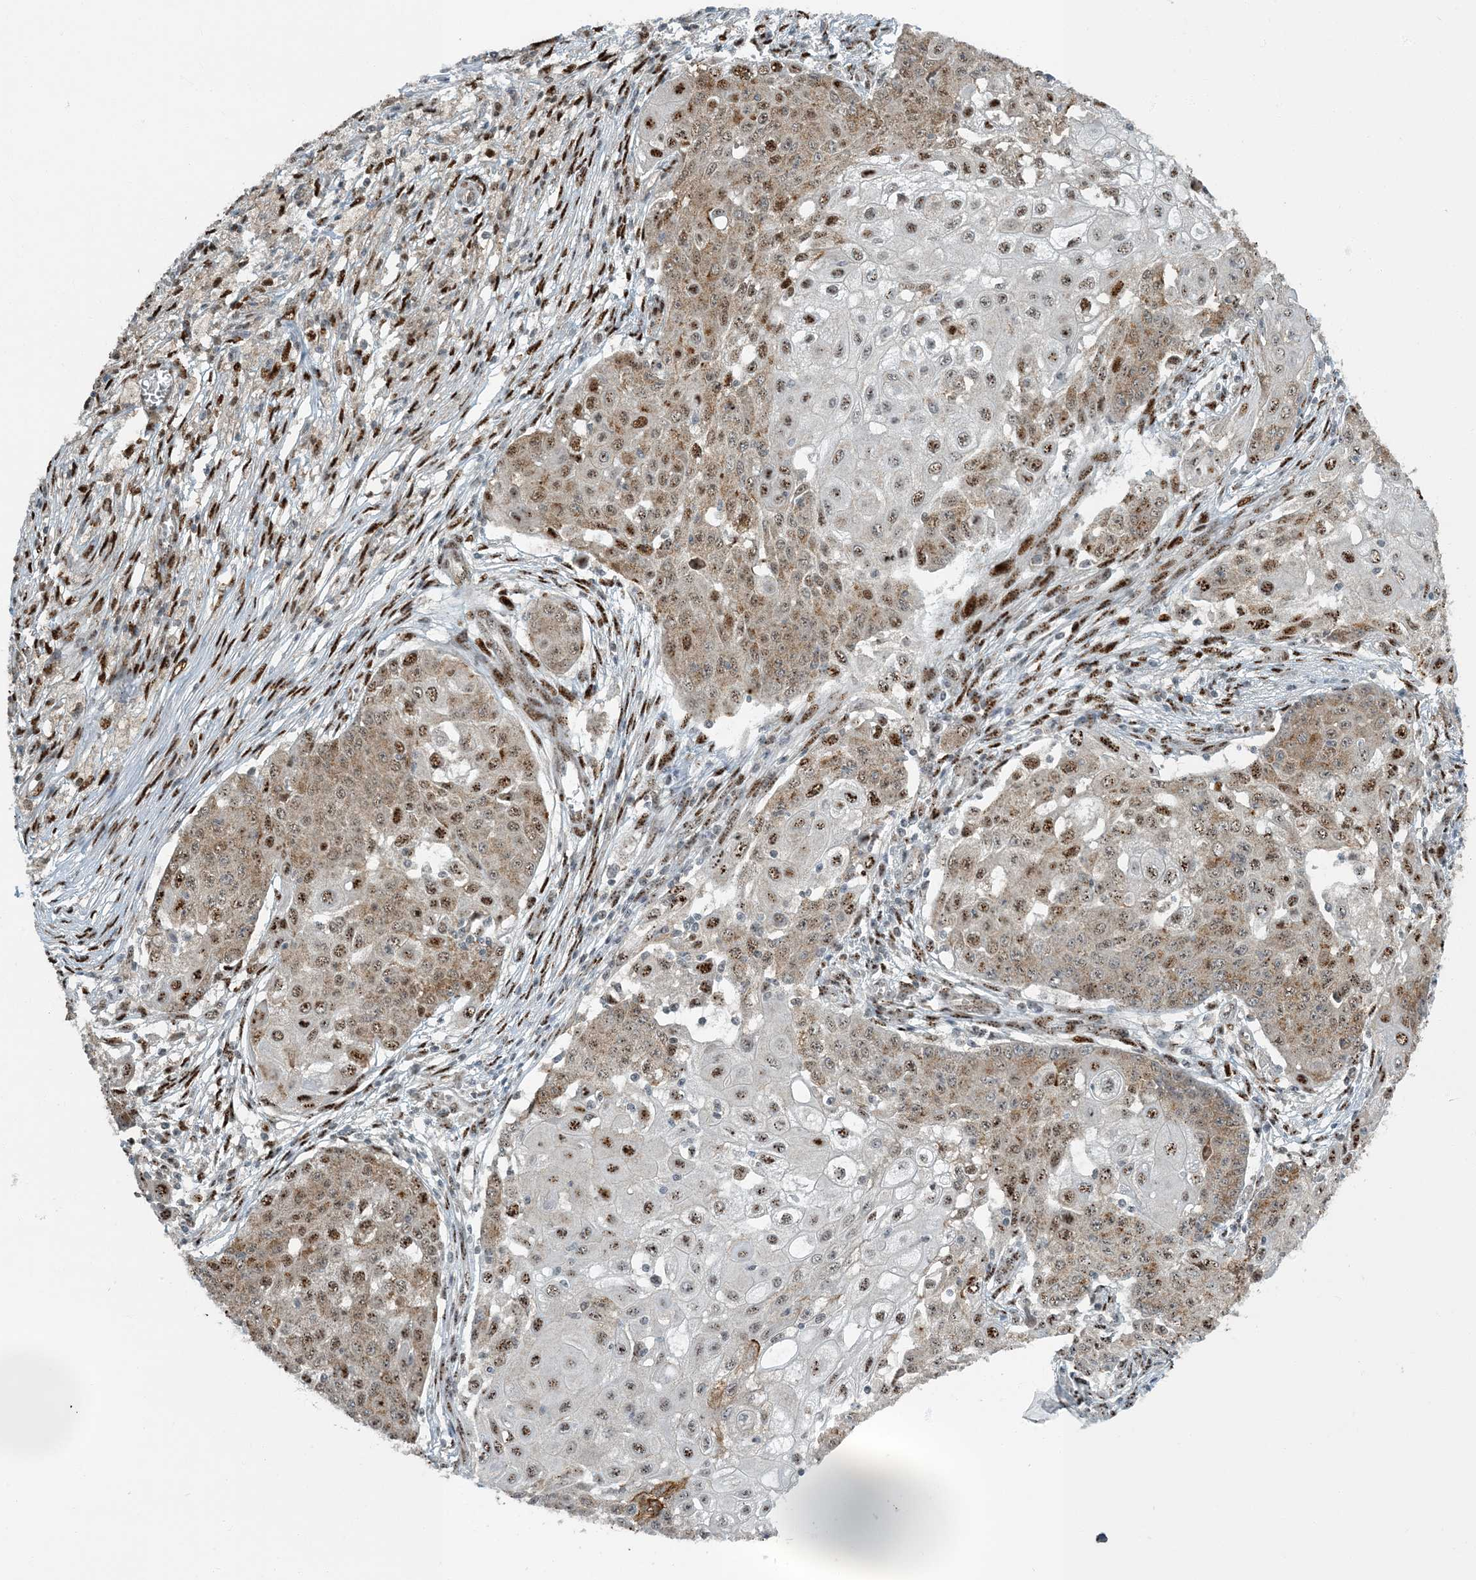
{"staining": {"intensity": "moderate", "quantity": ">75%", "location": "cytoplasmic/membranous,nuclear"}, "tissue": "ovarian cancer", "cell_type": "Tumor cells", "image_type": "cancer", "snomed": [{"axis": "morphology", "description": "Carcinoma, endometroid"}, {"axis": "topography", "description": "Ovary"}], "caption": "DAB (3,3'-diaminobenzidine) immunohistochemical staining of human ovarian cancer displays moderate cytoplasmic/membranous and nuclear protein expression in approximately >75% of tumor cells.", "gene": "MBD1", "patient": {"sex": "female", "age": 42}}